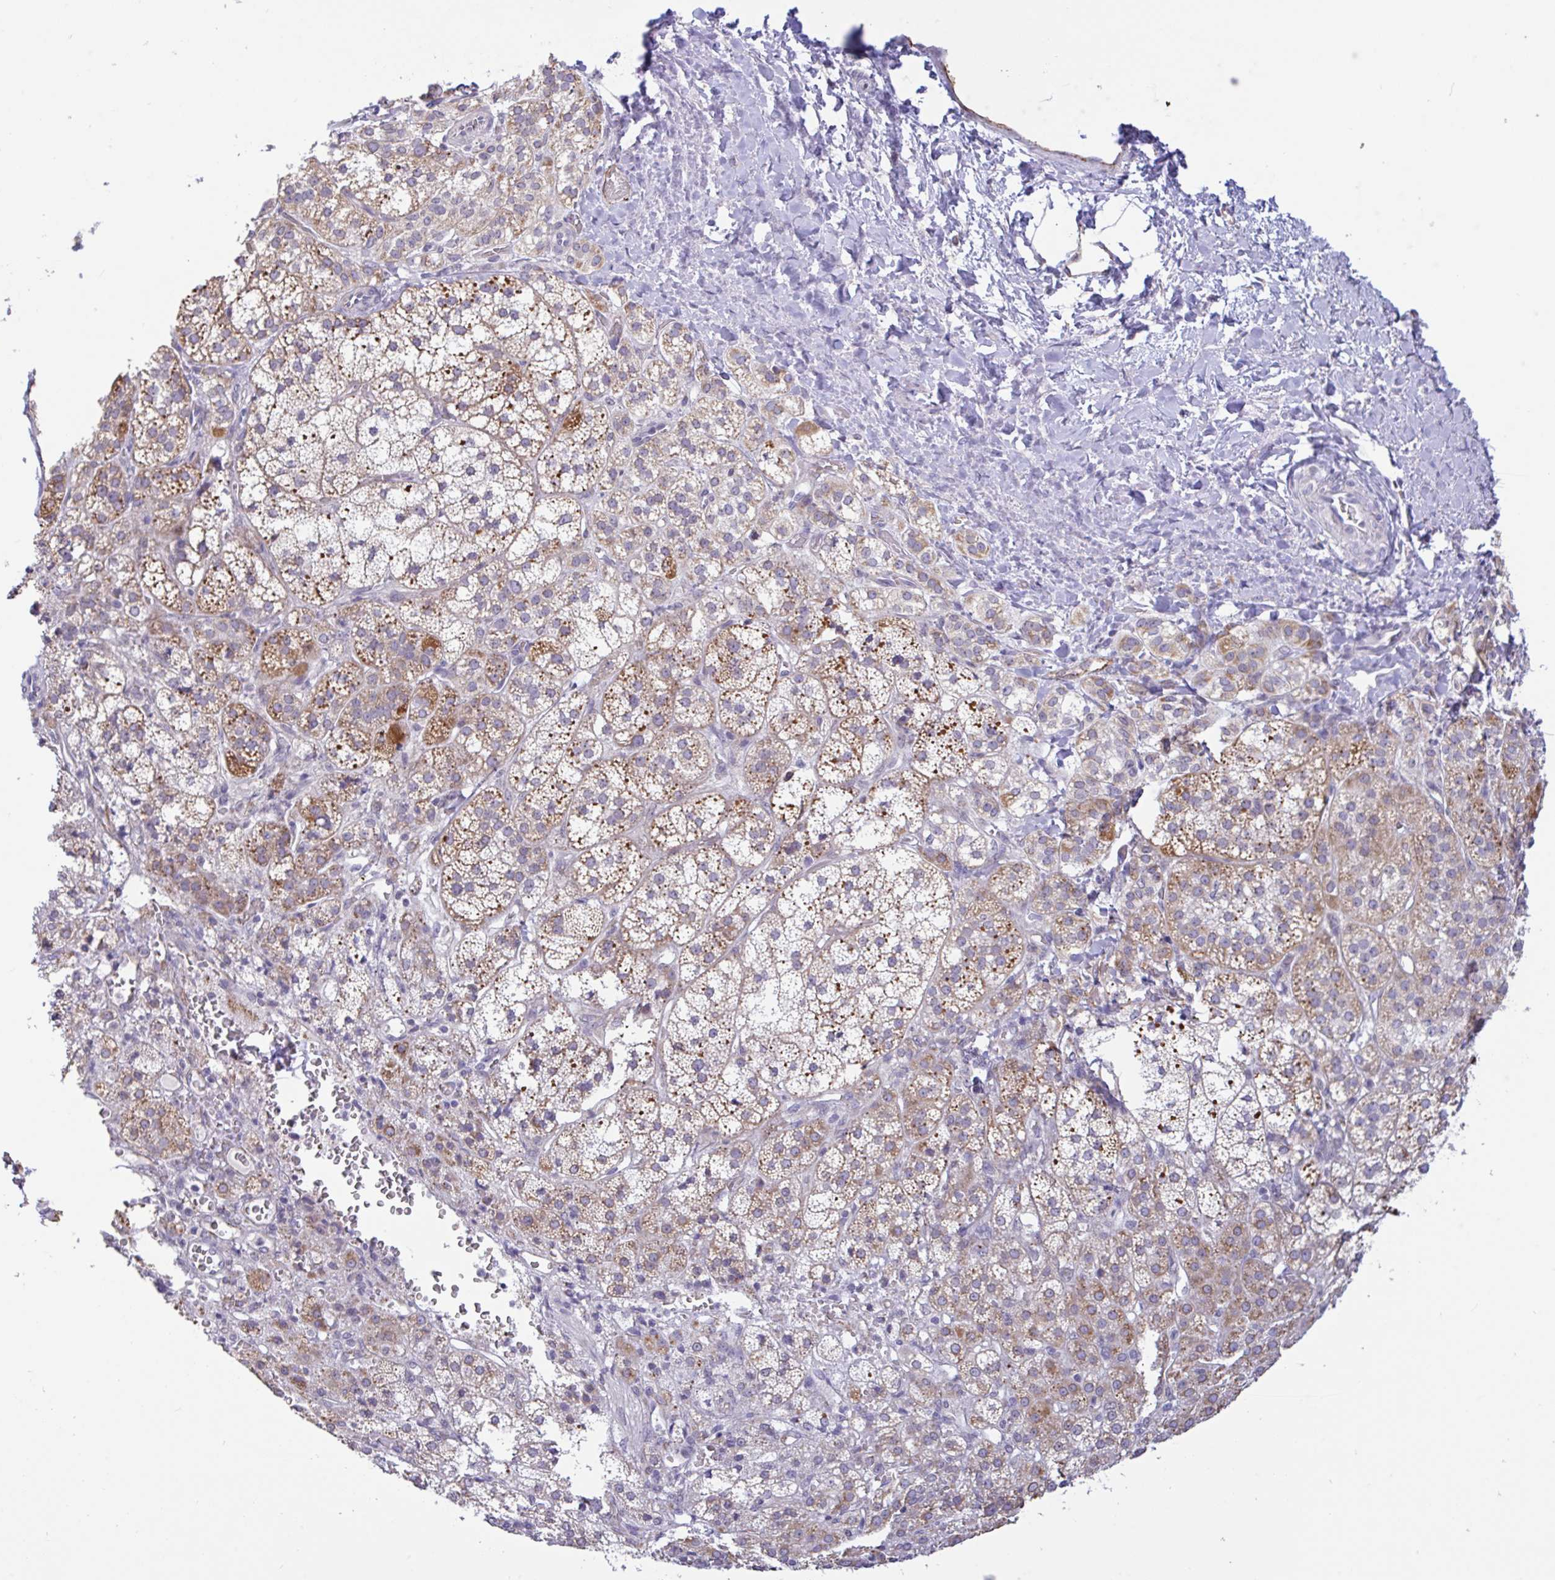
{"staining": {"intensity": "moderate", "quantity": ">75%", "location": "cytoplasmic/membranous"}, "tissue": "adrenal gland", "cell_type": "Glandular cells", "image_type": "normal", "snomed": [{"axis": "morphology", "description": "Normal tissue, NOS"}, {"axis": "topography", "description": "Adrenal gland"}], "caption": "Protein staining reveals moderate cytoplasmic/membranous staining in approximately >75% of glandular cells in normal adrenal gland.", "gene": "PLCD4", "patient": {"sex": "female", "age": 60}}